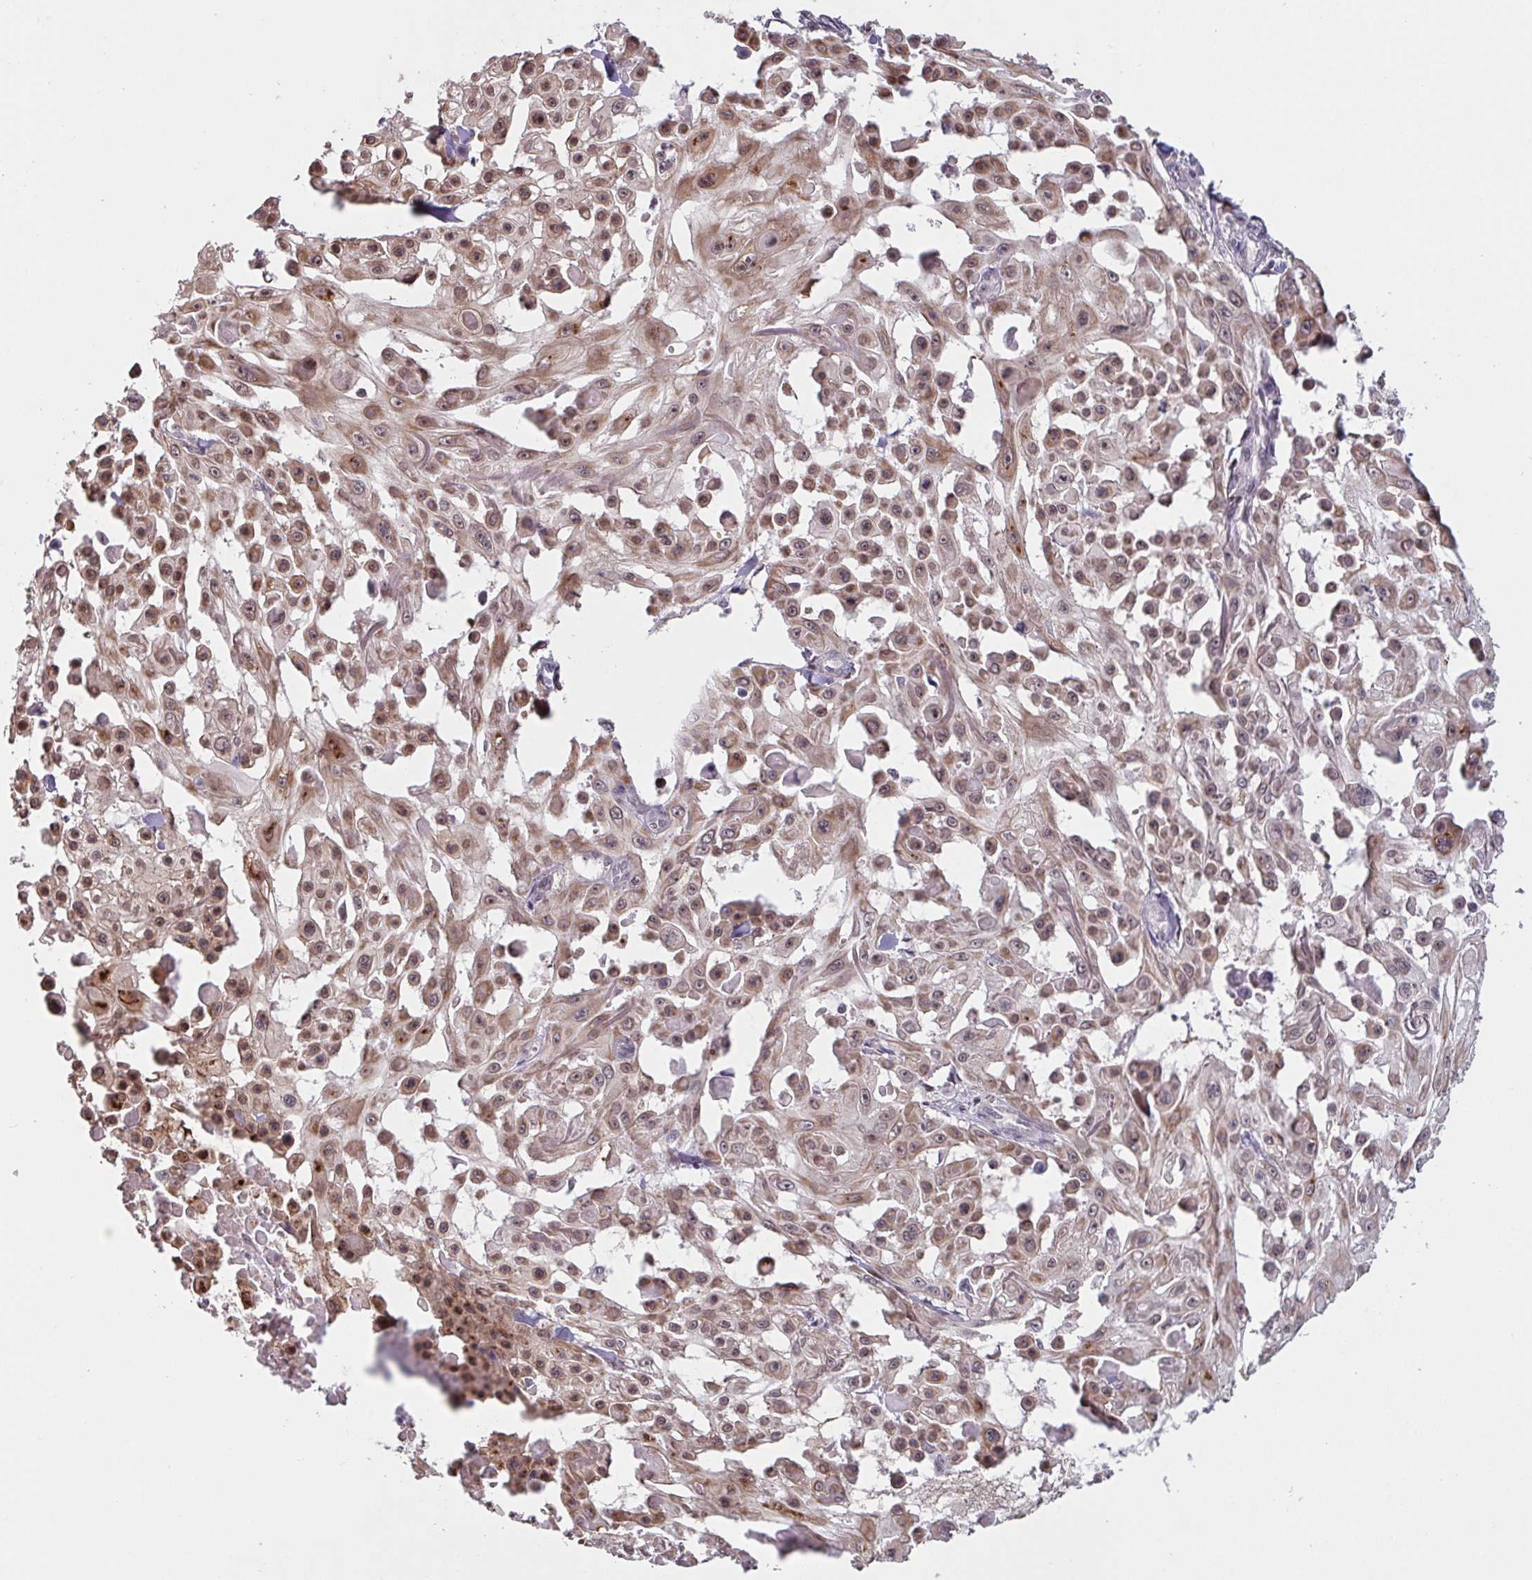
{"staining": {"intensity": "moderate", "quantity": ">75%", "location": "cytoplasmic/membranous,nuclear"}, "tissue": "skin cancer", "cell_type": "Tumor cells", "image_type": "cancer", "snomed": [{"axis": "morphology", "description": "Squamous cell carcinoma, NOS"}, {"axis": "topography", "description": "Skin"}], "caption": "Skin squamous cell carcinoma stained with immunohistochemistry displays moderate cytoplasmic/membranous and nuclear expression in approximately >75% of tumor cells. (Stains: DAB in brown, nuclei in blue, Microscopy: brightfield microscopy at high magnification).", "gene": "NLRP13", "patient": {"sex": "male", "age": 91}}